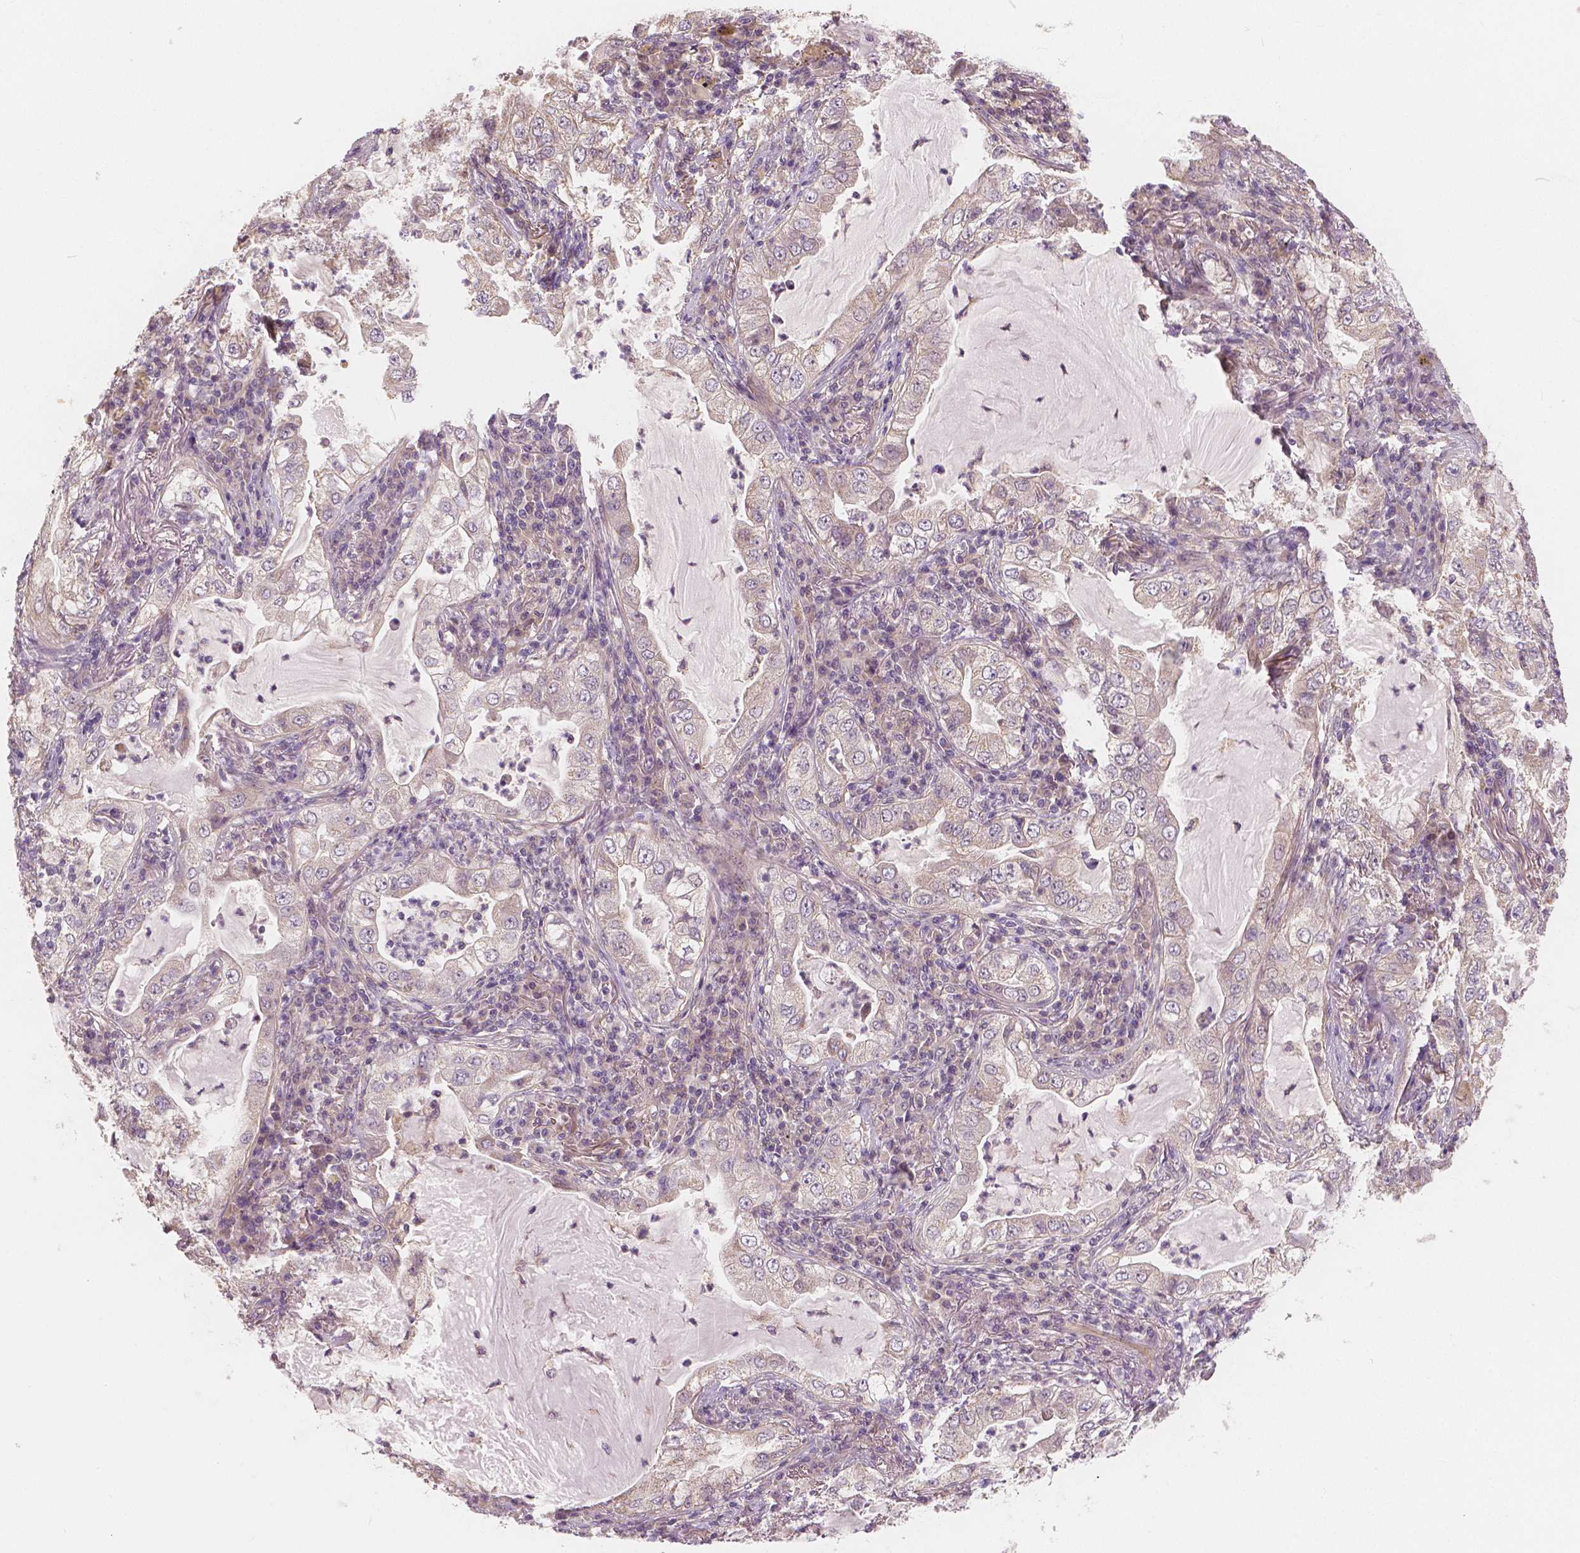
{"staining": {"intensity": "weak", "quantity": "<25%", "location": "cytoplasmic/membranous"}, "tissue": "lung cancer", "cell_type": "Tumor cells", "image_type": "cancer", "snomed": [{"axis": "morphology", "description": "Adenocarcinoma, NOS"}, {"axis": "topography", "description": "Lung"}], "caption": "The image exhibits no staining of tumor cells in lung adenocarcinoma.", "gene": "SNX12", "patient": {"sex": "female", "age": 73}}